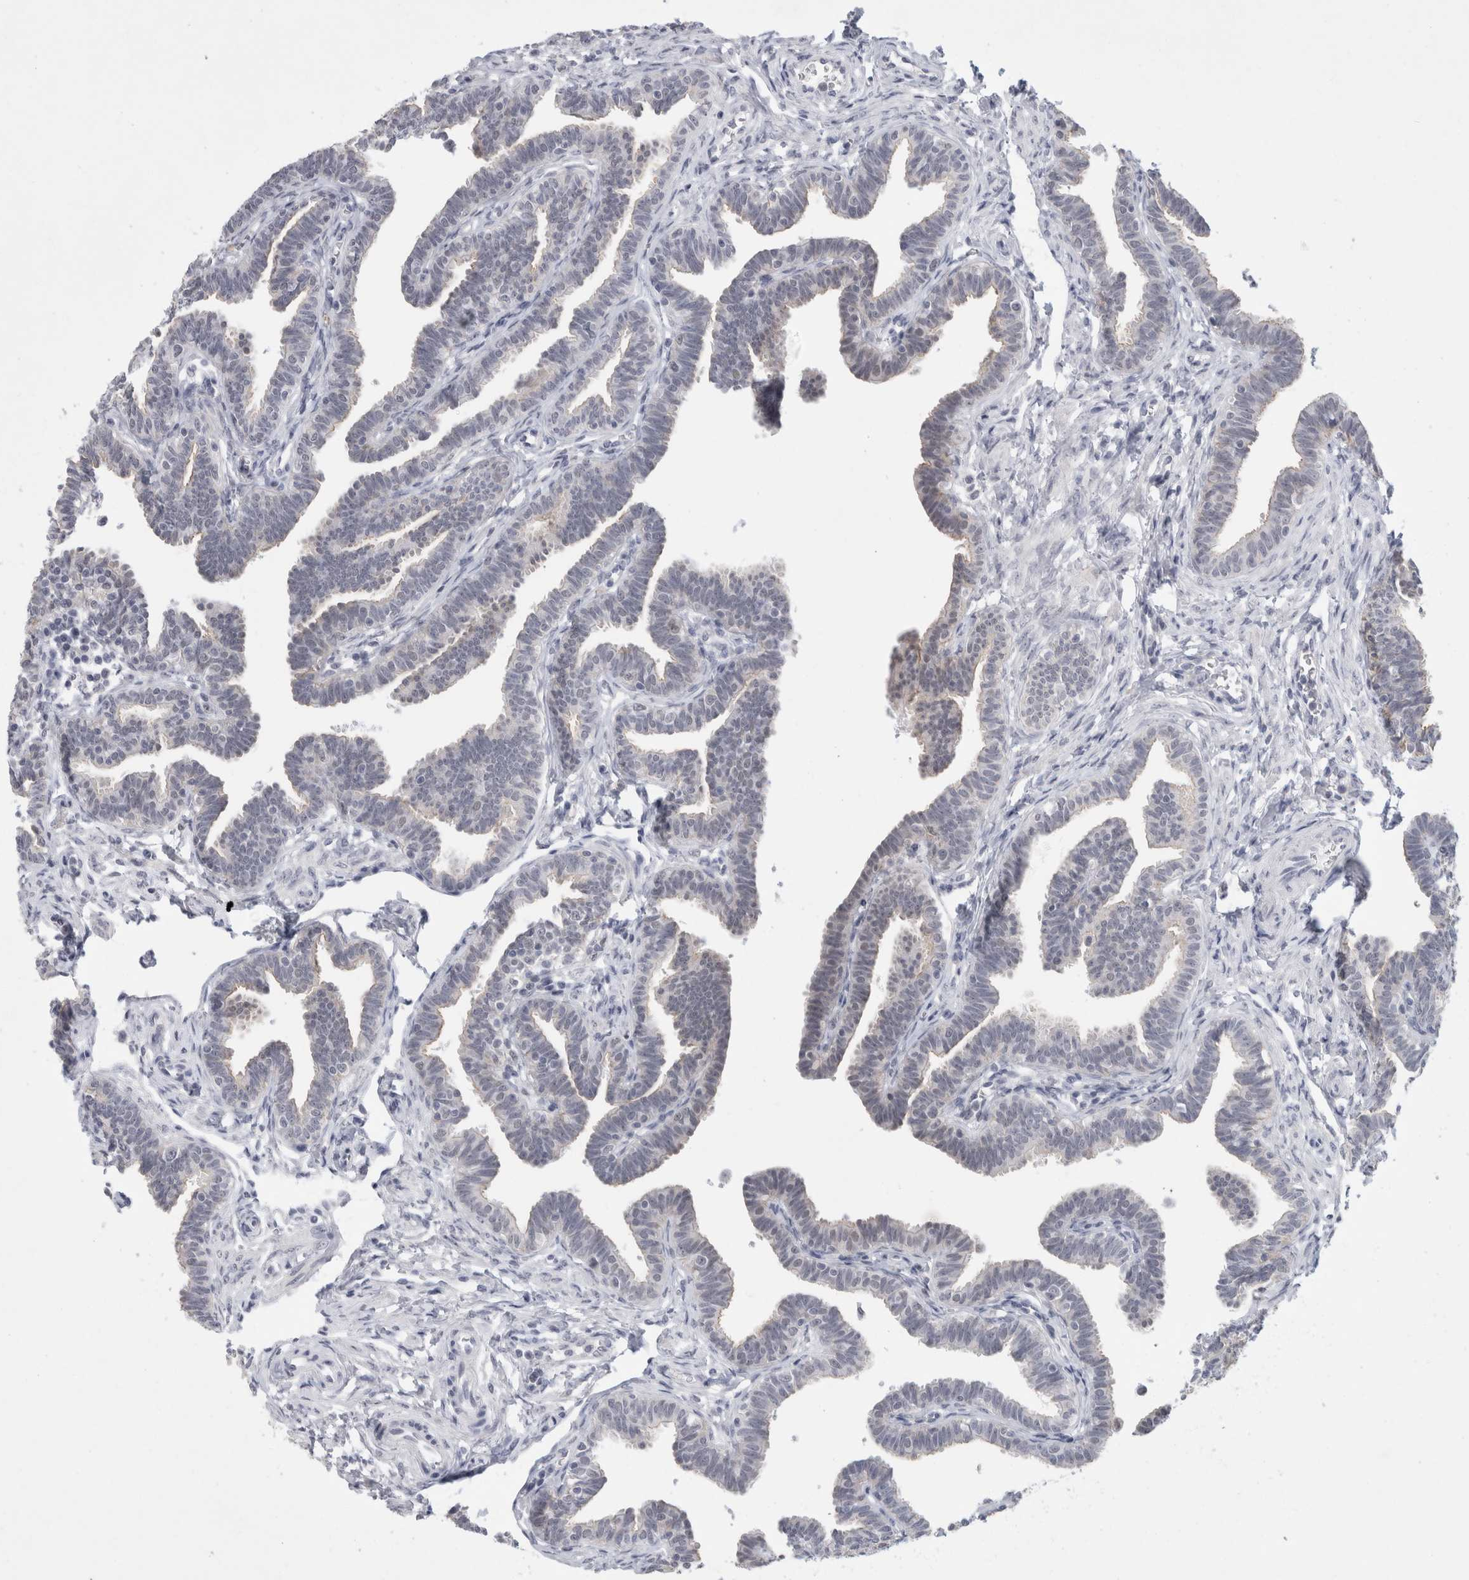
{"staining": {"intensity": "weak", "quantity": "<25%", "location": "cytoplasmic/membranous"}, "tissue": "fallopian tube", "cell_type": "Glandular cells", "image_type": "normal", "snomed": [{"axis": "morphology", "description": "Normal tissue, NOS"}, {"axis": "topography", "description": "Fallopian tube"}, {"axis": "topography", "description": "Ovary"}], "caption": "Immunohistochemical staining of normal human fallopian tube shows no significant staining in glandular cells. The staining is performed using DAB brown chromogen with nuclei counter-stained in using hematoxylin.", "gene": "NIPA1", "patient": {"sex": "female", "age": 23}}